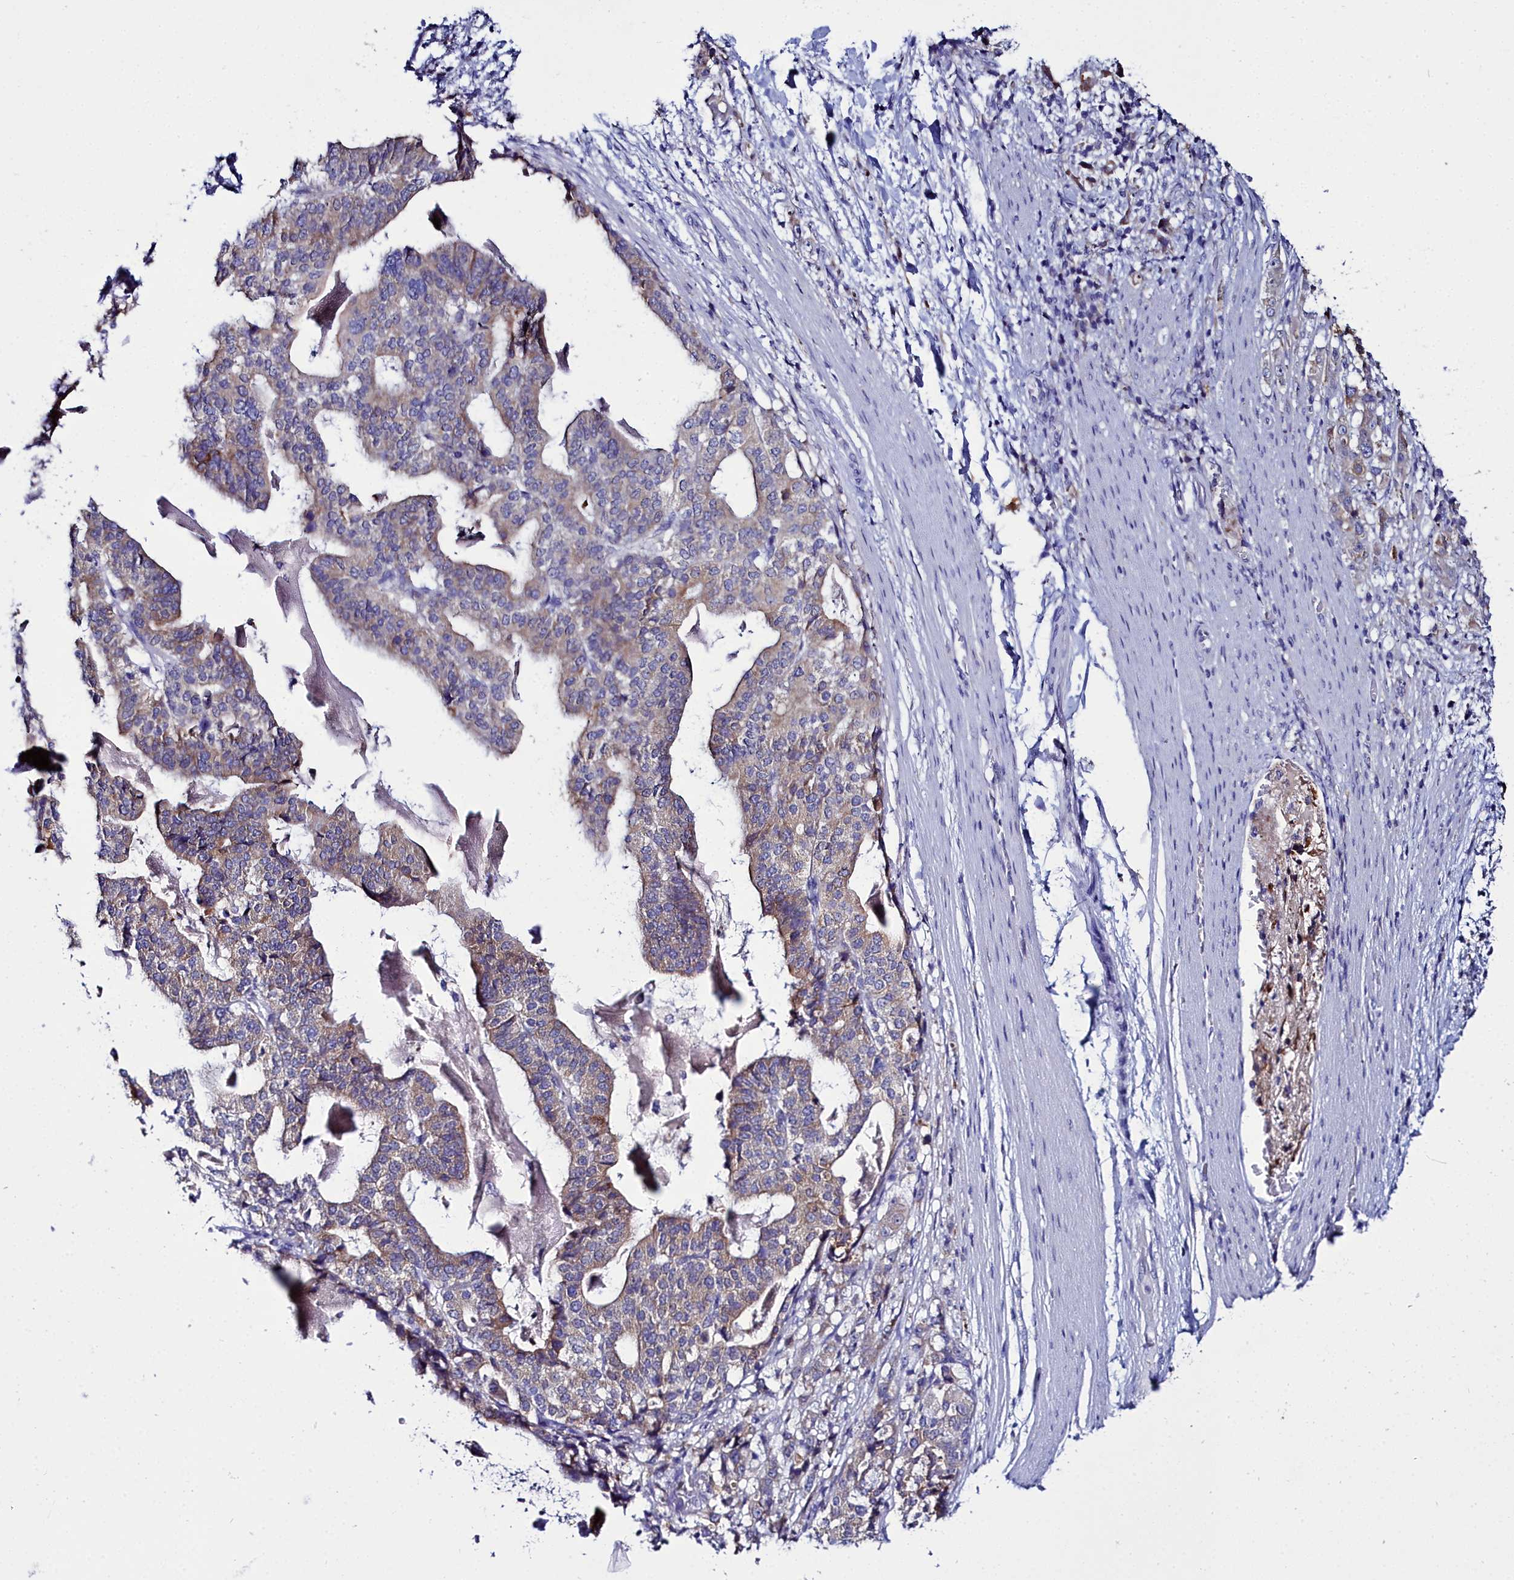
{"staining": {"intensity": "weak", "quantity": "25%-75%", "location": "cytoplasmic/membranous"}, "tissue": "stomach cancer", "cell_type": "Tumor cells", "image_type": "cancer", "snomed": [{"axis": "morphology", "description": "Adenocarcinoma, NOS"}, {"axis": "topography", "description": "Stomach"}], "caption": "Protein staining demonstrates weak cytoplasmic/membranous positivity in approximately 25%-75% of tumor cells in stomach cancer (adenocarcinoma). The staining was performed using DAB (3,3'-diaminobenzidine) to visualize the protein expression in brown, while the nuclei were stained in blue with hematoxylin (Magnification: 20x).", "gene": "ELAPOR2", "patient": {"sex": "male", "age": 48}}